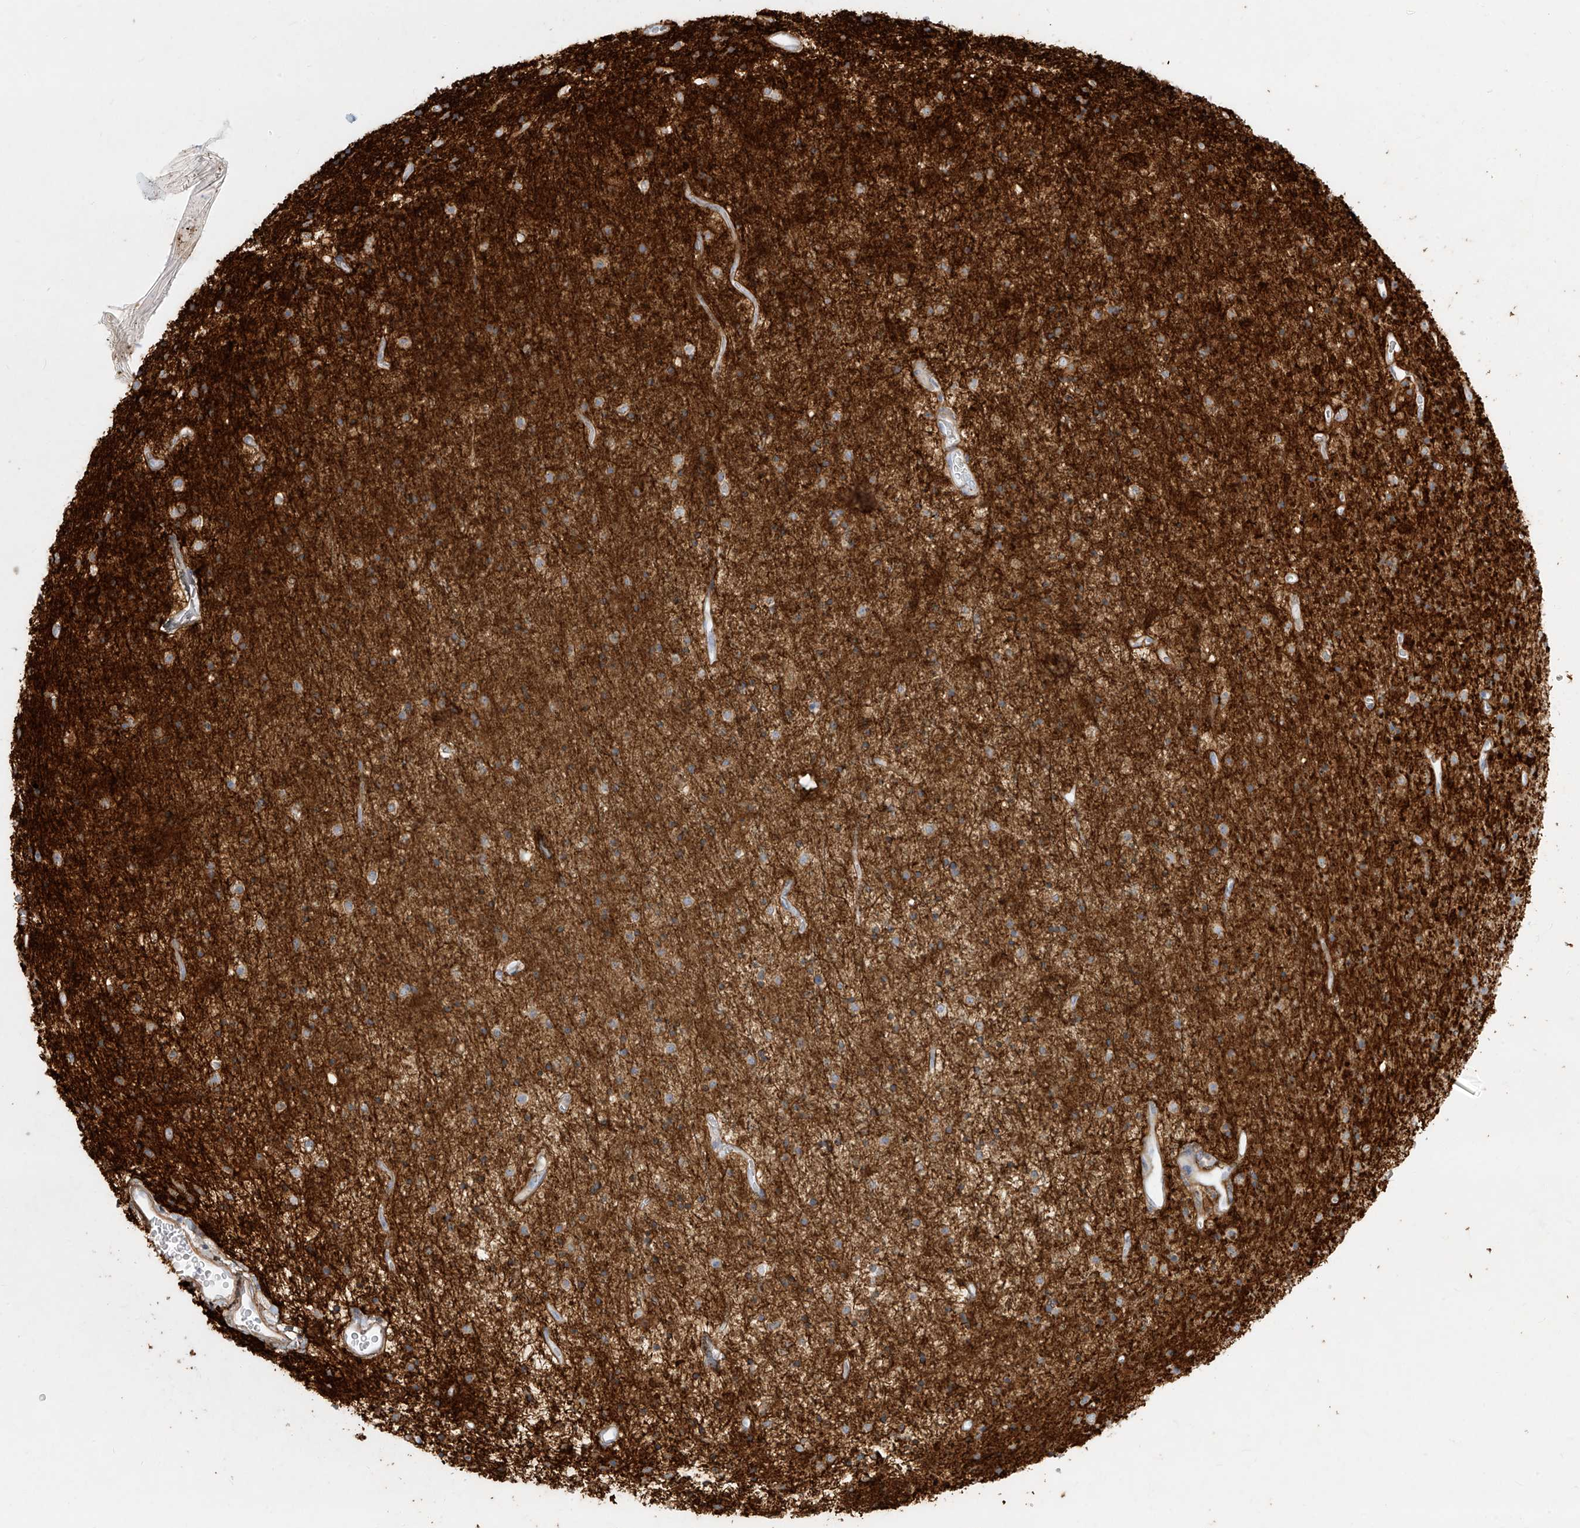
{"staining": {"intensity": "negative", "quantity": "none", "location": "none"}, "tissue": "glioma", "cell_type": "Tumor cells", "image_type": "cancer", "snomed": [{"axis": "morphology", "description": "Glioma, malignant, High grade"}, {"axis": "topography", "description": "Brain"}], "caption": "High power microscopy image of an immunohistochemistry (IHC) photomicrograph of high-grade glioma (malignant), revealing no significant expression in tumor cells. The staining was performed using DAB (3,3'-diaminobenzidine) to visualize the protein expression in brown, while the nuclei were stained in blue with hematoxylin (Magnification: 20x).", "gene": "ITPKB", "patient": {"sex": "male", "age": 34}}